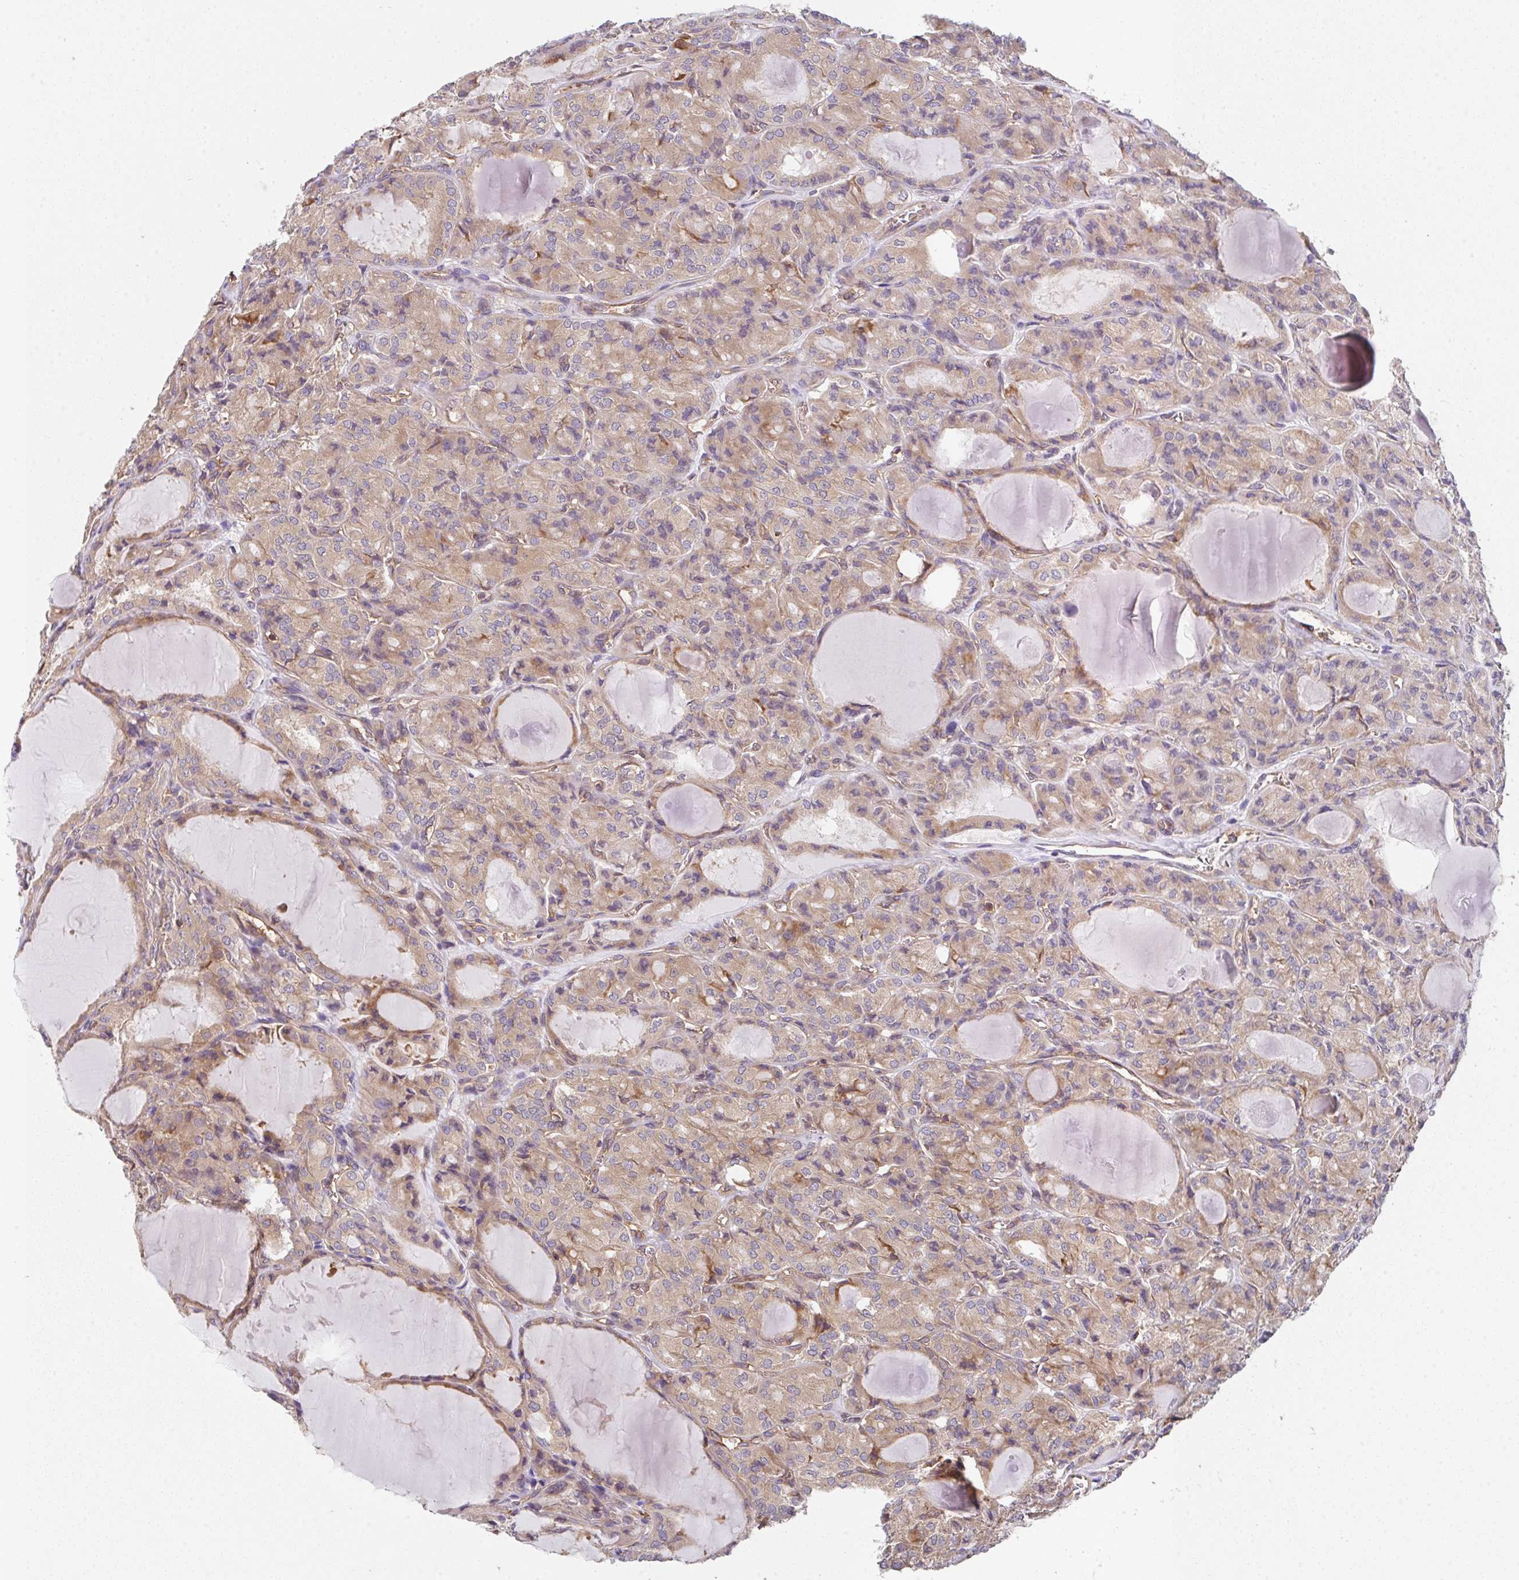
{"staining": {"intensity": "weak", "quantity": ">75%", "location": "cytoplasmic/membranous"}, "tissue": "thyroid cancer", "cell_type": "Tumor cells", "image_type": "cancer", "snomed": [{"axis": "morphology", "description": "Papillary adenocarcinoma, NOS"}, {"axis": "topography", "description": "Thyroid gland"}], "caption": "Immunohistochemical staining of papillary adenocarcinoma (thyroid) reveals low levels of weak cytoplasmic/membranous protein expression in about >75% of tumor cells.", "gene": "TMEM229A", "patient": {"sex": "male", "age": 87}}